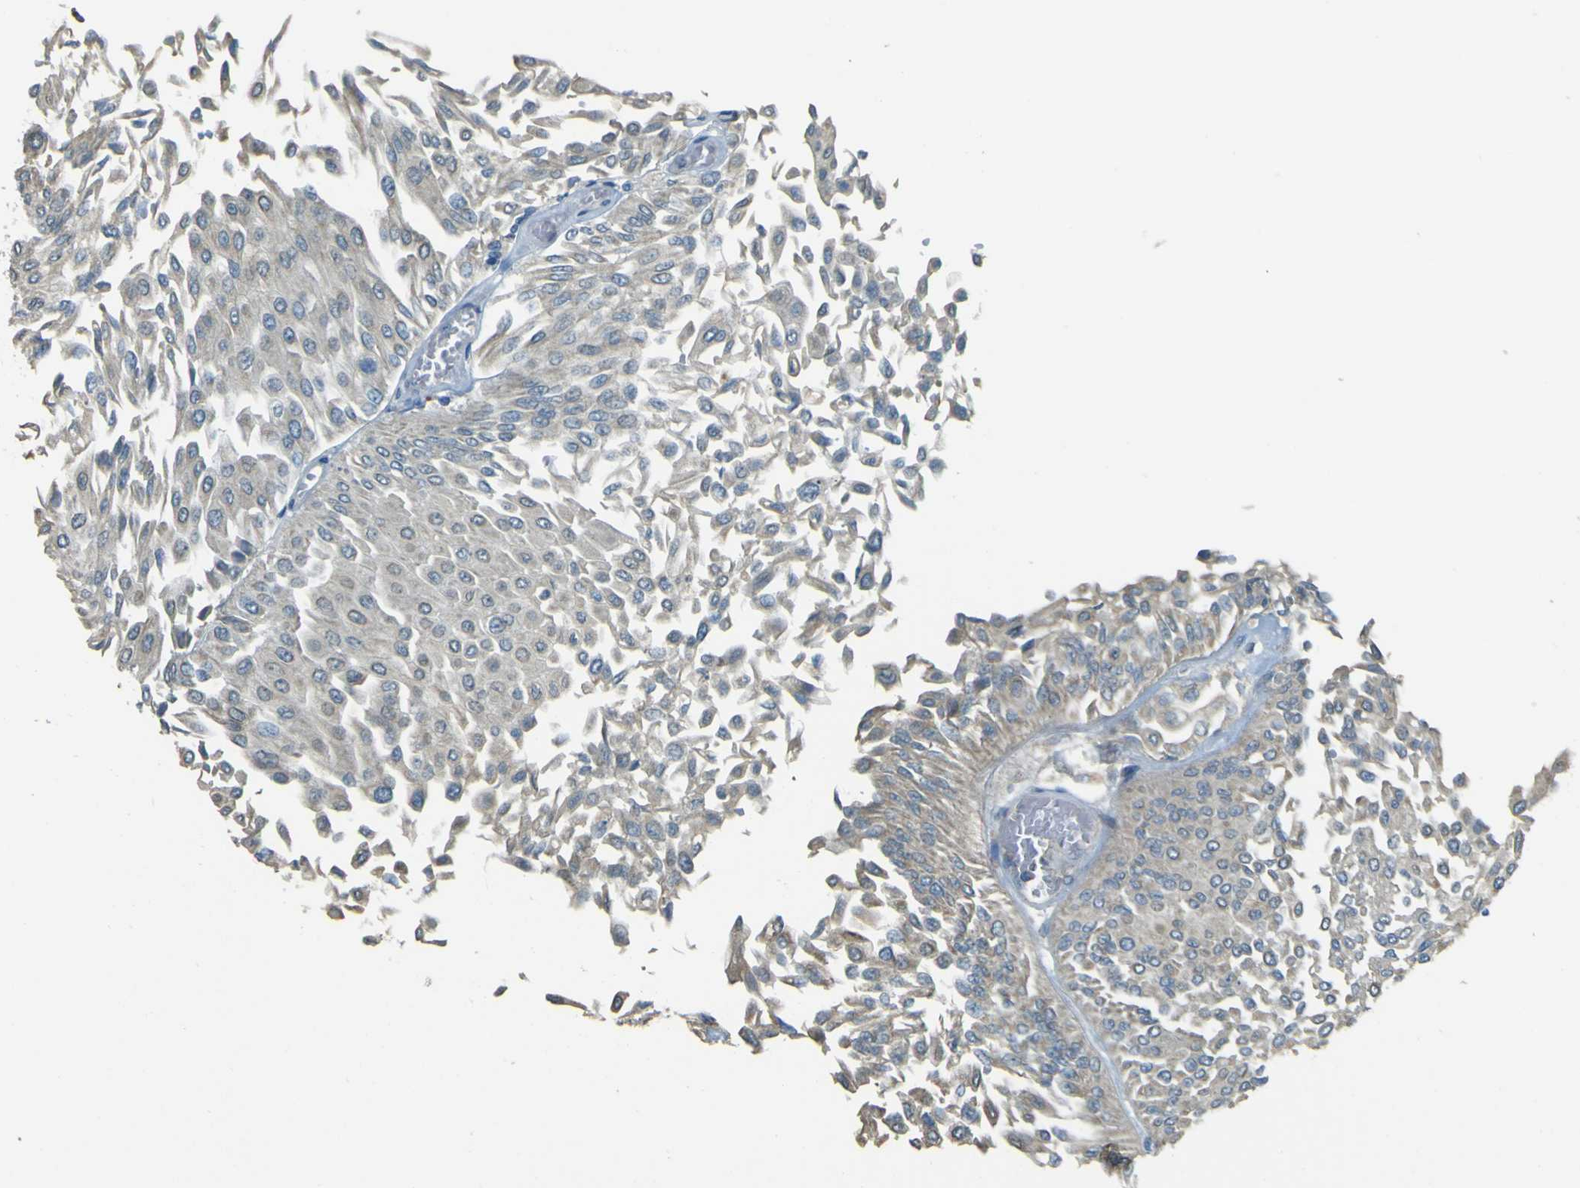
{"staining": {"intensity": "negative", "quantity": "none", "location": "none"}, "tissue": "urothelial cancer", "cell_type": "Tumor cells", "image_type": "cancer", "snomed": [{"axis": "morphology", "description": "Urothelial carcinoma, Low grade"}, {"axis": "topography", "description": "Urinary bladder"}], "caption": "DAB (3,3'-diaminobenzidine) immunohistochemical staining of human urothelial carcinoma (low-grade) shows no significant positivity in tumor cells.", "gene": "FKTN", "patient": {"sex": "male", "age": 67}}